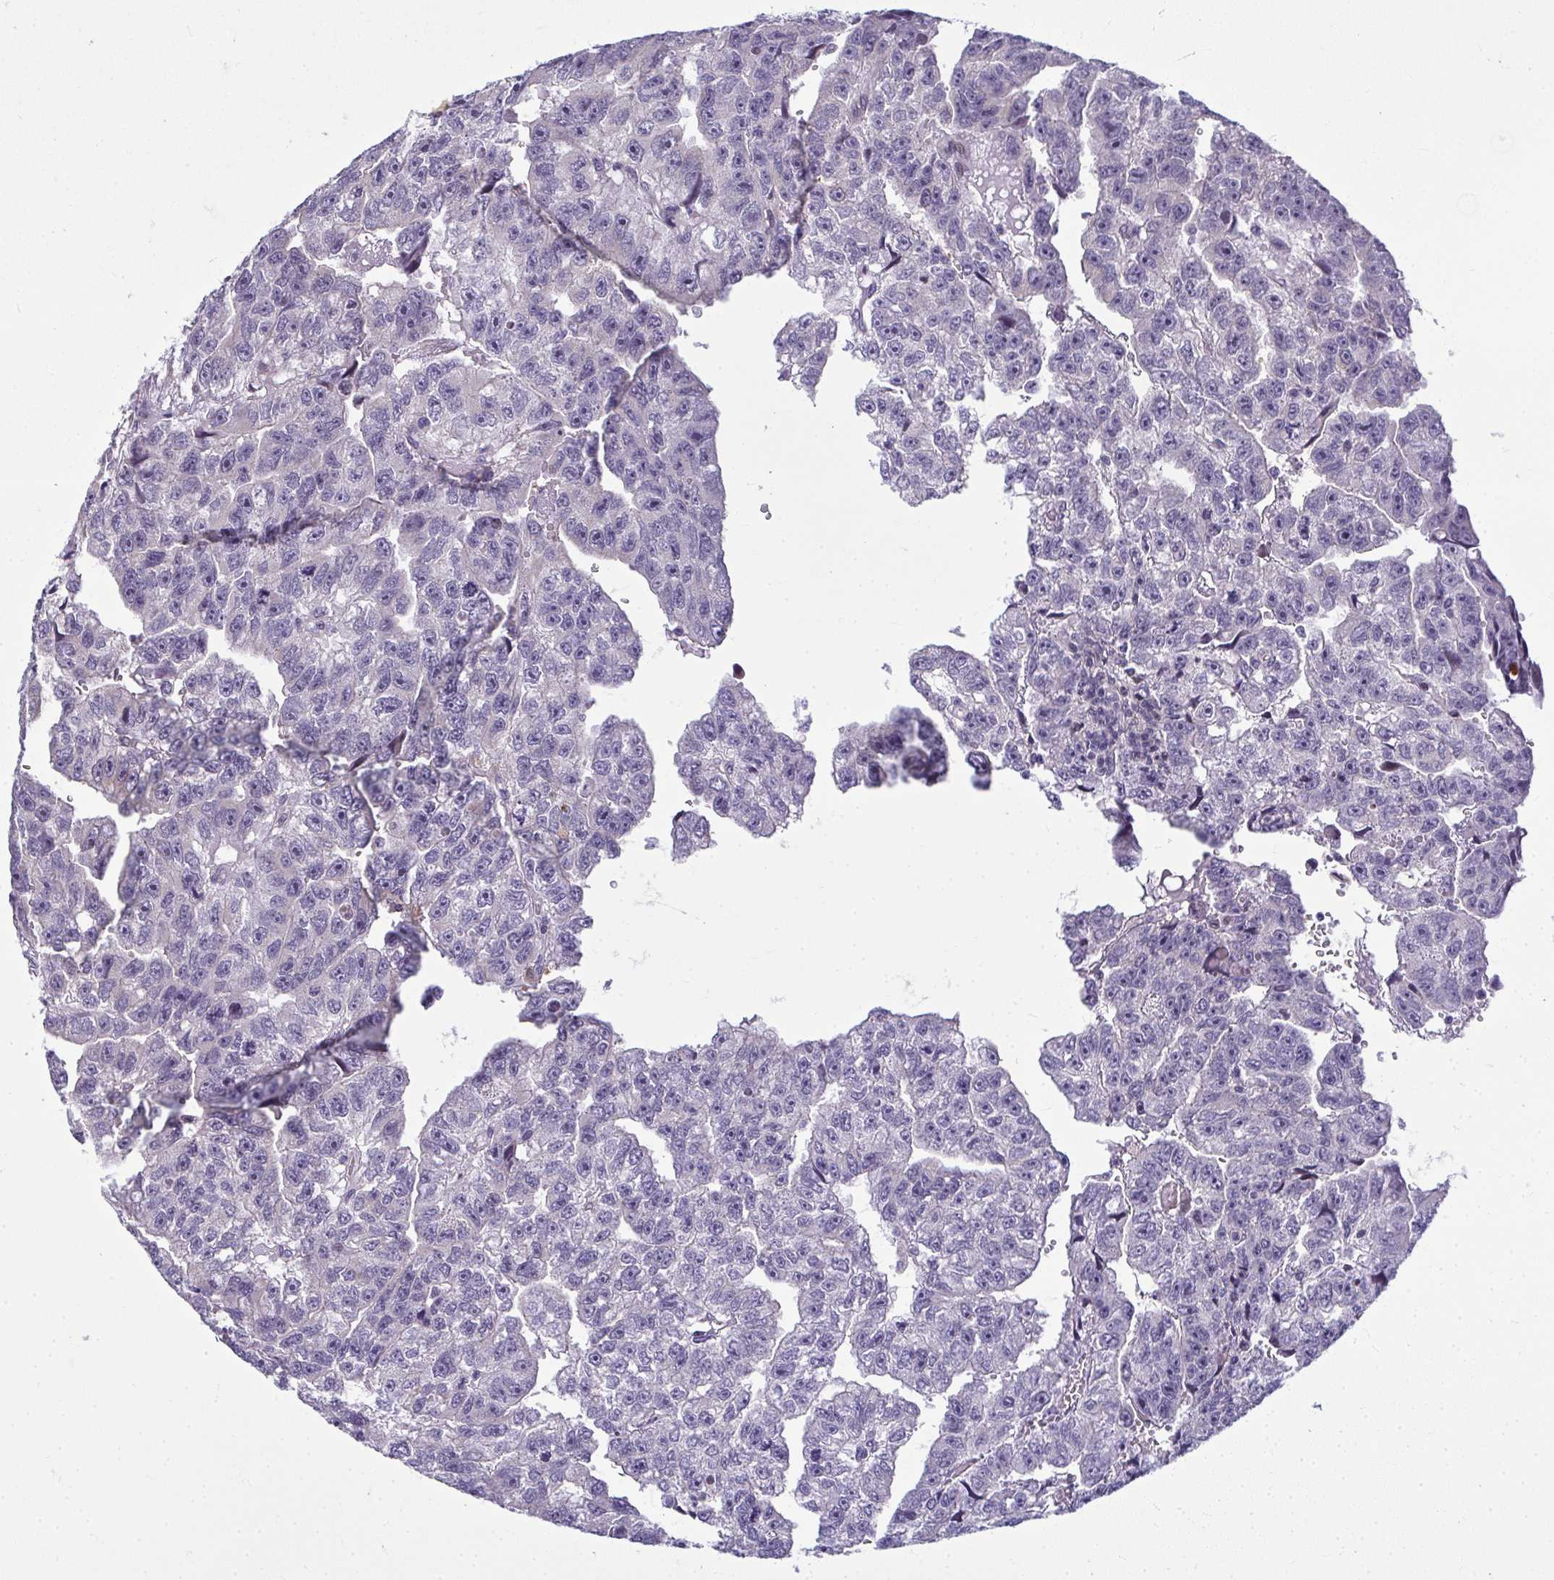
{"staining": {"intensity": "negative", "quantity": "none", "location": "none"}, "tissue": "testis cancer", "cell_type": "Tumor cells", "image_type": "cancer", "snomed": [{"axis": "morphology", "description": "Carcinoma, Embryonal, NOS"}, {"axis": "topography", "description": "Testis"}], "caption": "The immunohistochemistry micrograph has no significant positivity in tumor cells of testis cancer (embryonal carcinoma) tissue. (DAB (3,3'-diaminobenzidine) immunohistochemistry, high magnification).", "gene": "ODF1", "patient": {"sex": "male", "age": 20}}